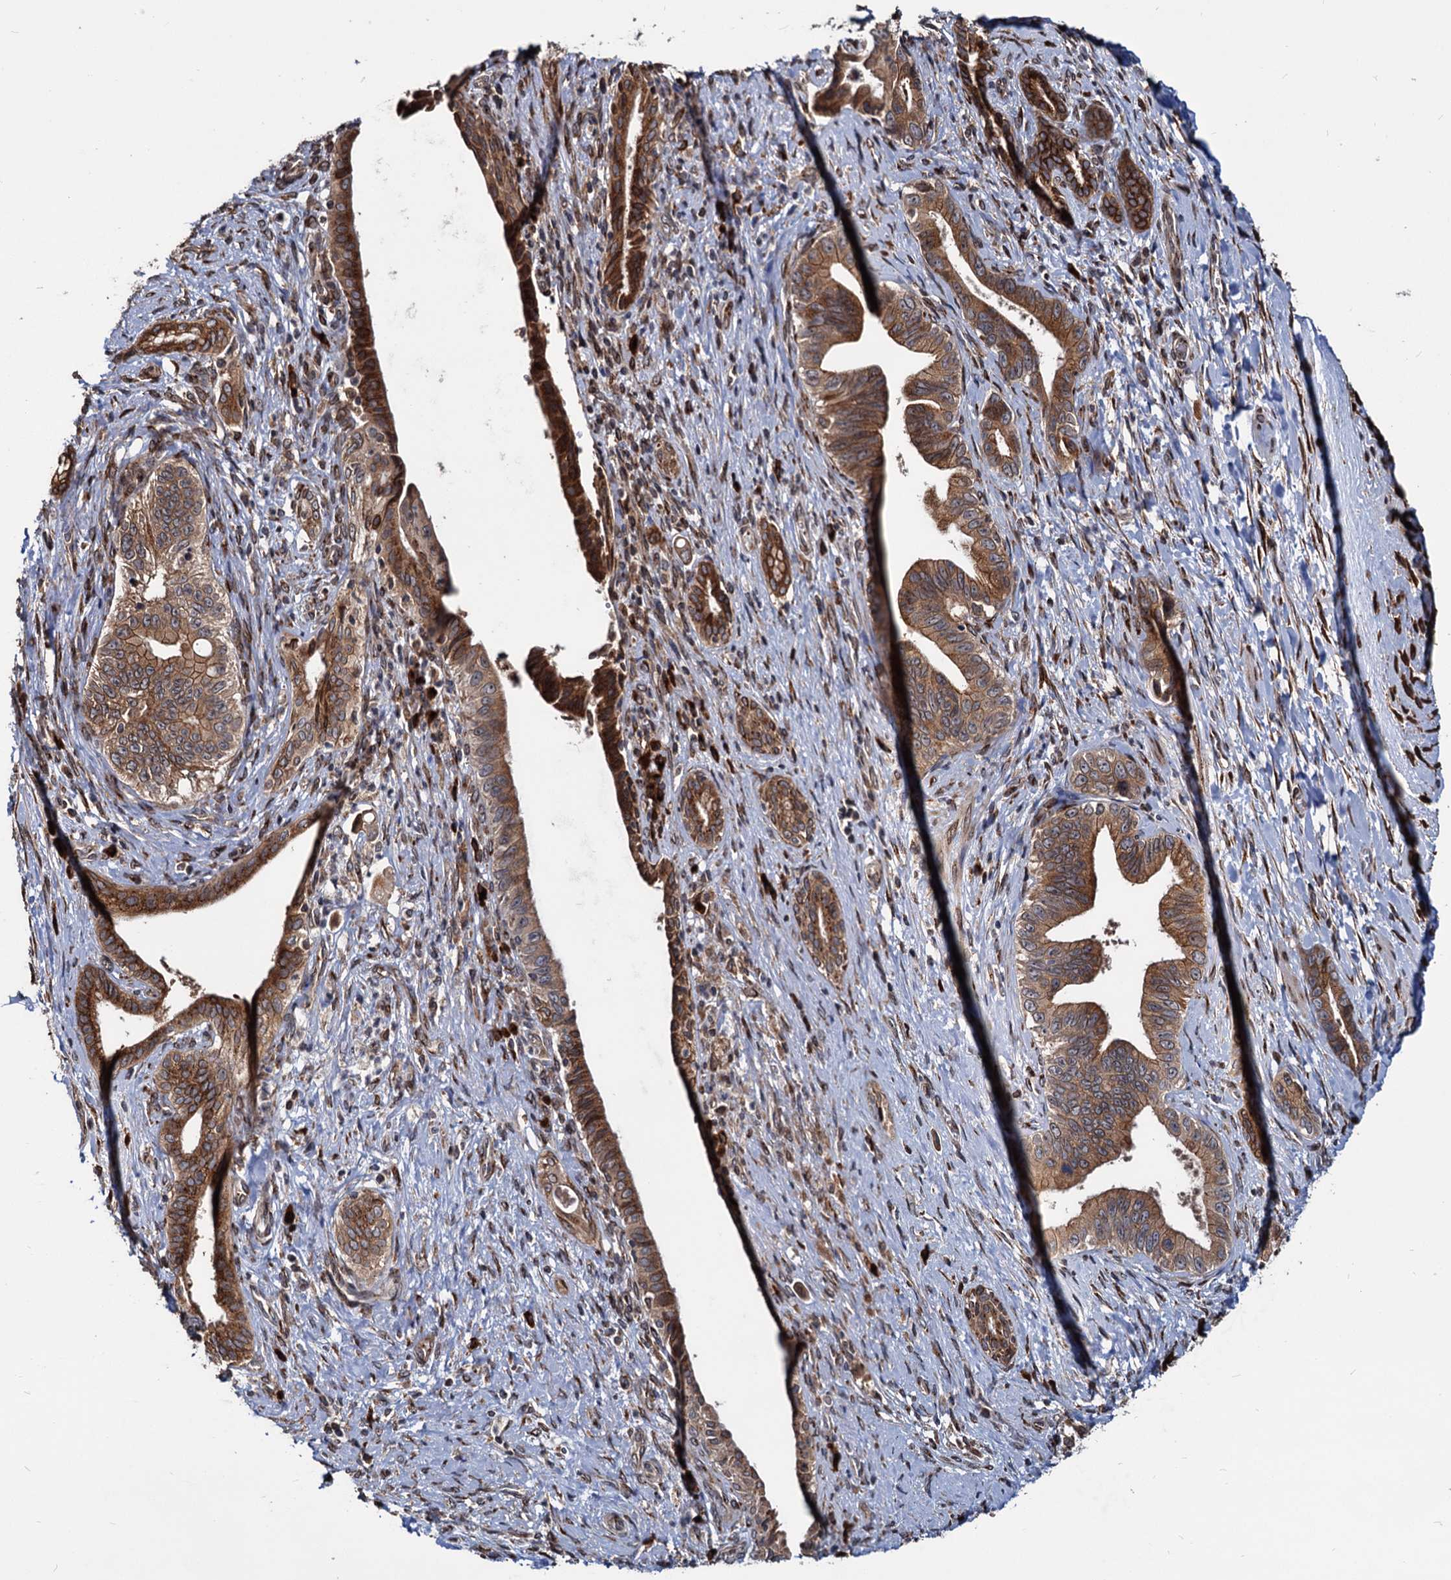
{"staining": {"intensity": "strong", "quantity": ">75%", "location": "cytoplasmic/membranous"}, "tissue": "pancreatic cancer", "cell_type": "Tumor cells", "image_type": "cancer", "snomed": [{"axis": "morphology", "description": "Adenocarcinoma, NOS"}, {"axis": "topography", "description": "Pancreas"}], "caption": "A high-resolution image shows immunohistochemistry staining of adenocarcinoma (pancreatic), which exhibits strong cytoplasmic/membranous staining in about >75% of tumor cells. (Brightfield microscopy of DAB IHC at high magnification).", "gene": "SAAL1", "patient": {"sex": "female", "age": 55}}